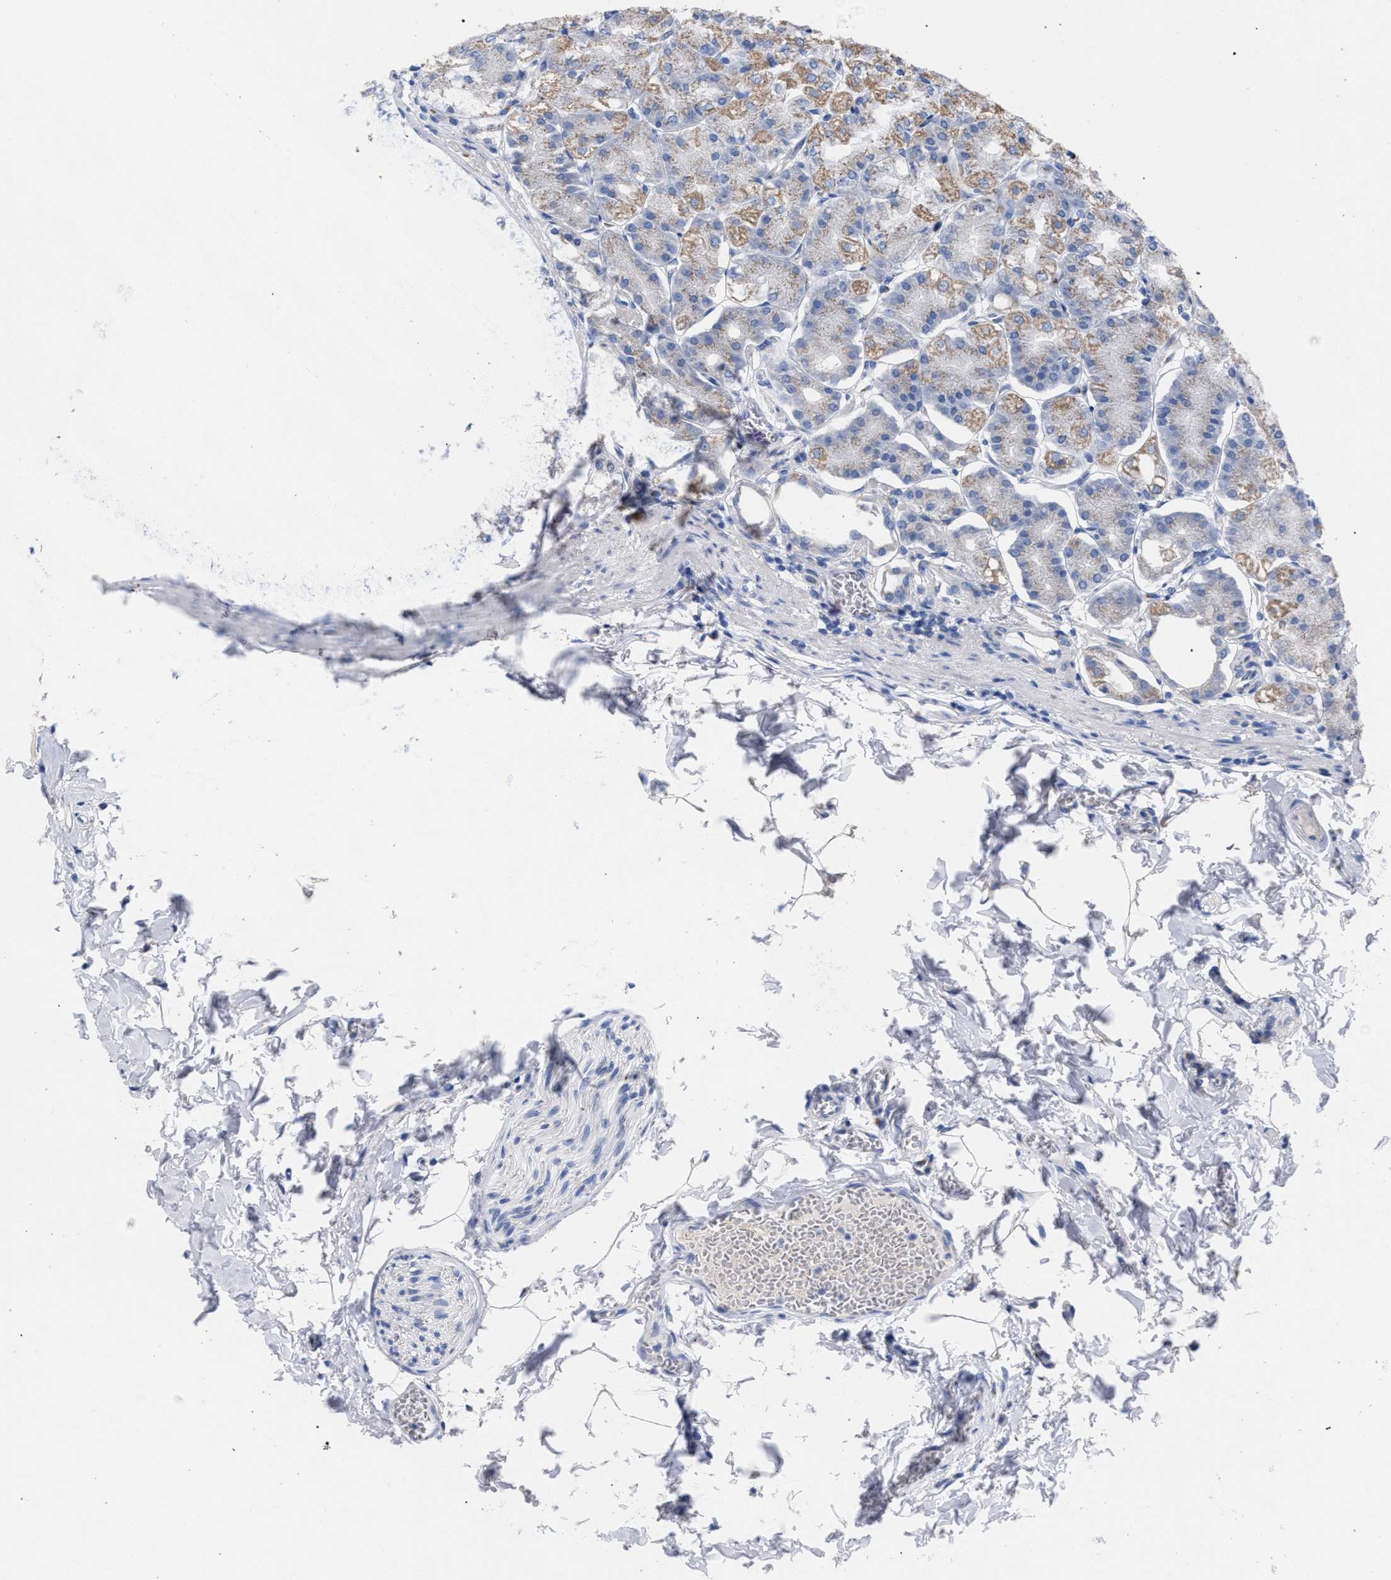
{"staining": {"intensity": "moderate", "quantity": "25%-75%", "location": "cytoplasmic/membranous"}, "tissue": "stomach", "cell_type": "Glandular cells", "image_type": "normal", "snomed": [{"axis": "morphology", "description": "Normal tissue, NOS"}, {"axis": "topography", "description": "Stomach, lower"}], "caption": "Approximately 25%-75% of glandular cells in benign human stomach reveal moderate cytoplasmic/membranous protein staining as visualized by brown immunohistochemical staining.", "gene": "GOLGA2", "patient": {"sex": "male", "age": 71}}